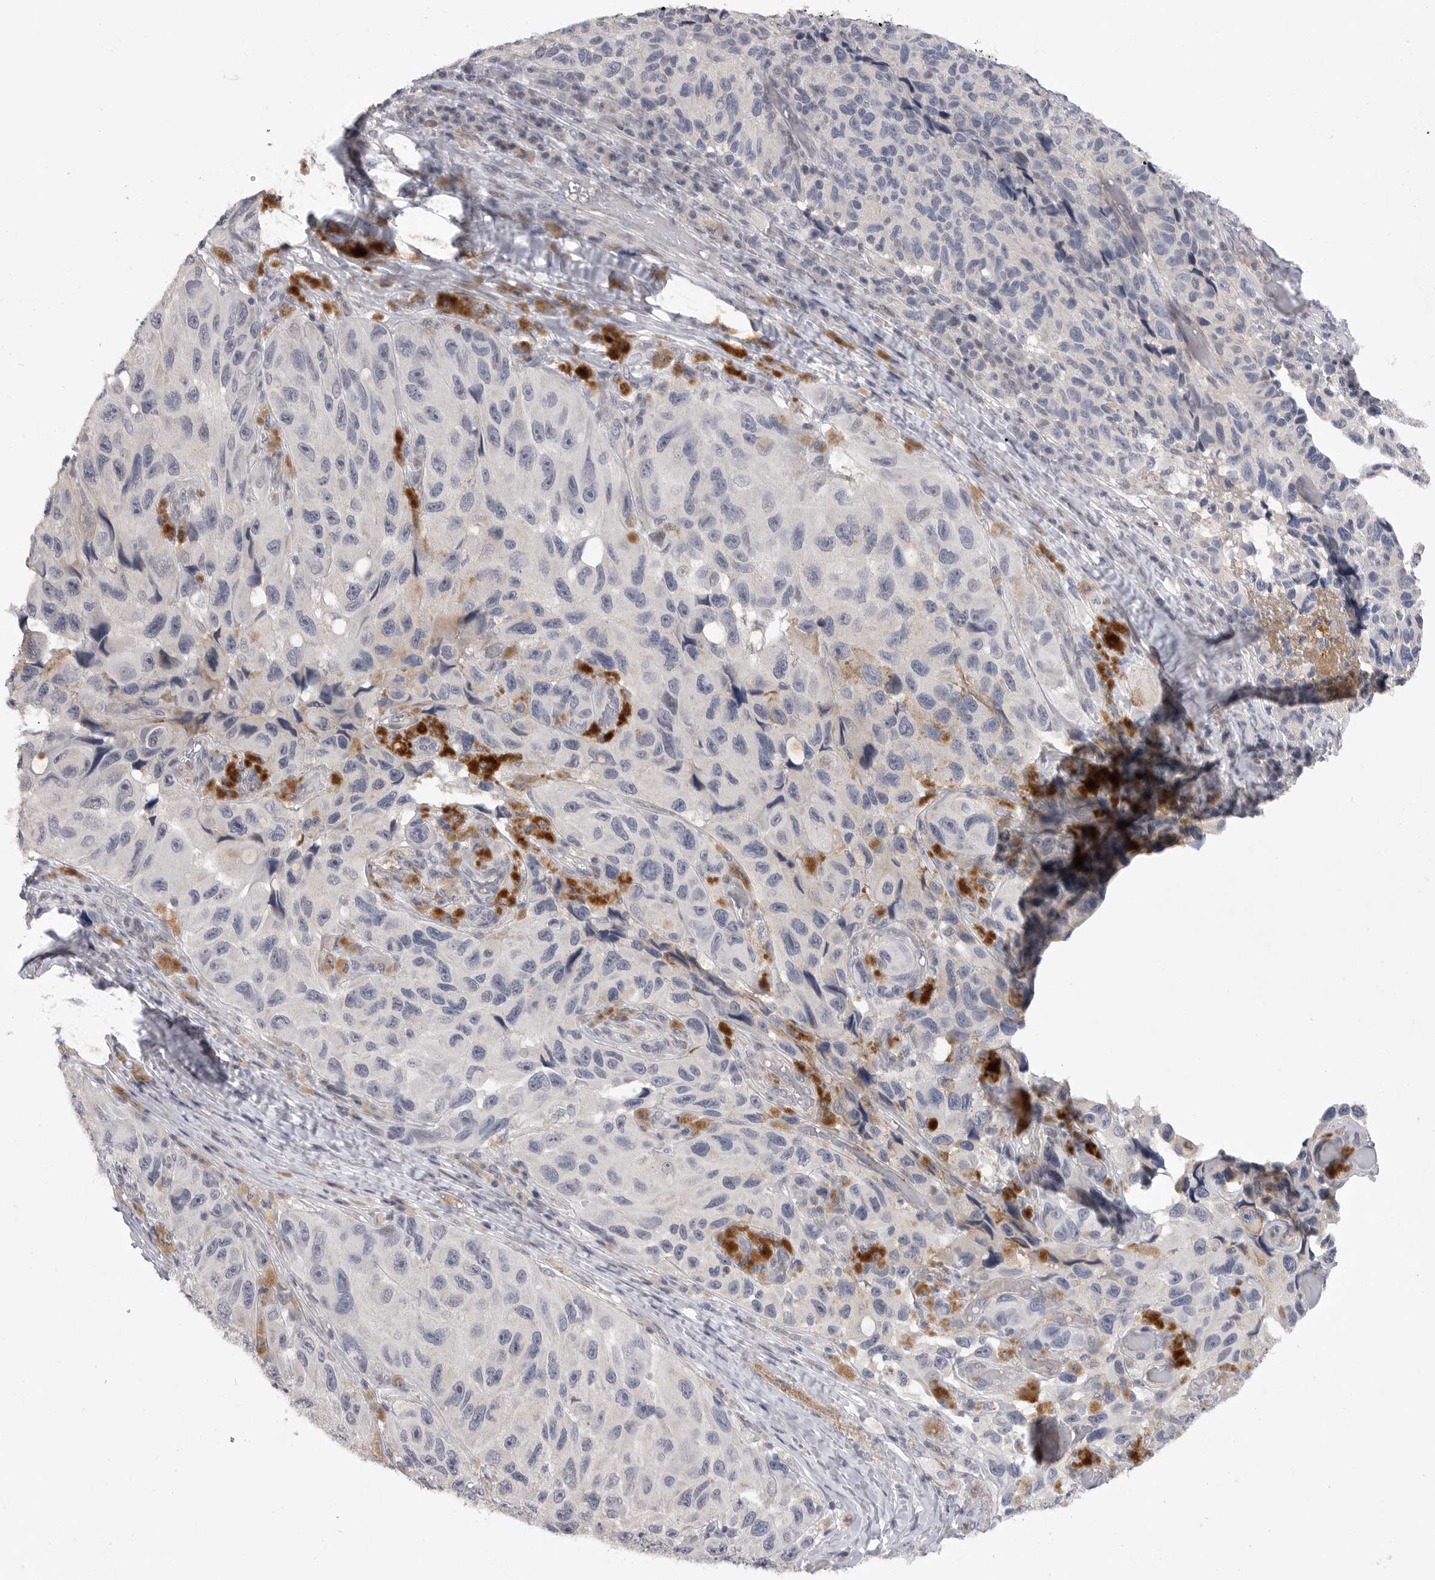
{"staining": {"intensity": "negative", "quantity": "none", "location": "none"}, "tissue": "melanoma", "cell_type": "Tumor cells", "image_type": "cancer", "snomed": [{"axis": "morphology", "description": "Malignant melanoma, NOS"}, {"axis": "topography", "description": "Skin"}], "caption": "Immunohistochemistry (IHC) of human malignant melanoma displays no staining in tumor cells.", "gene": "FBXO43", "patient": {"sex": "female", "age": 73}}